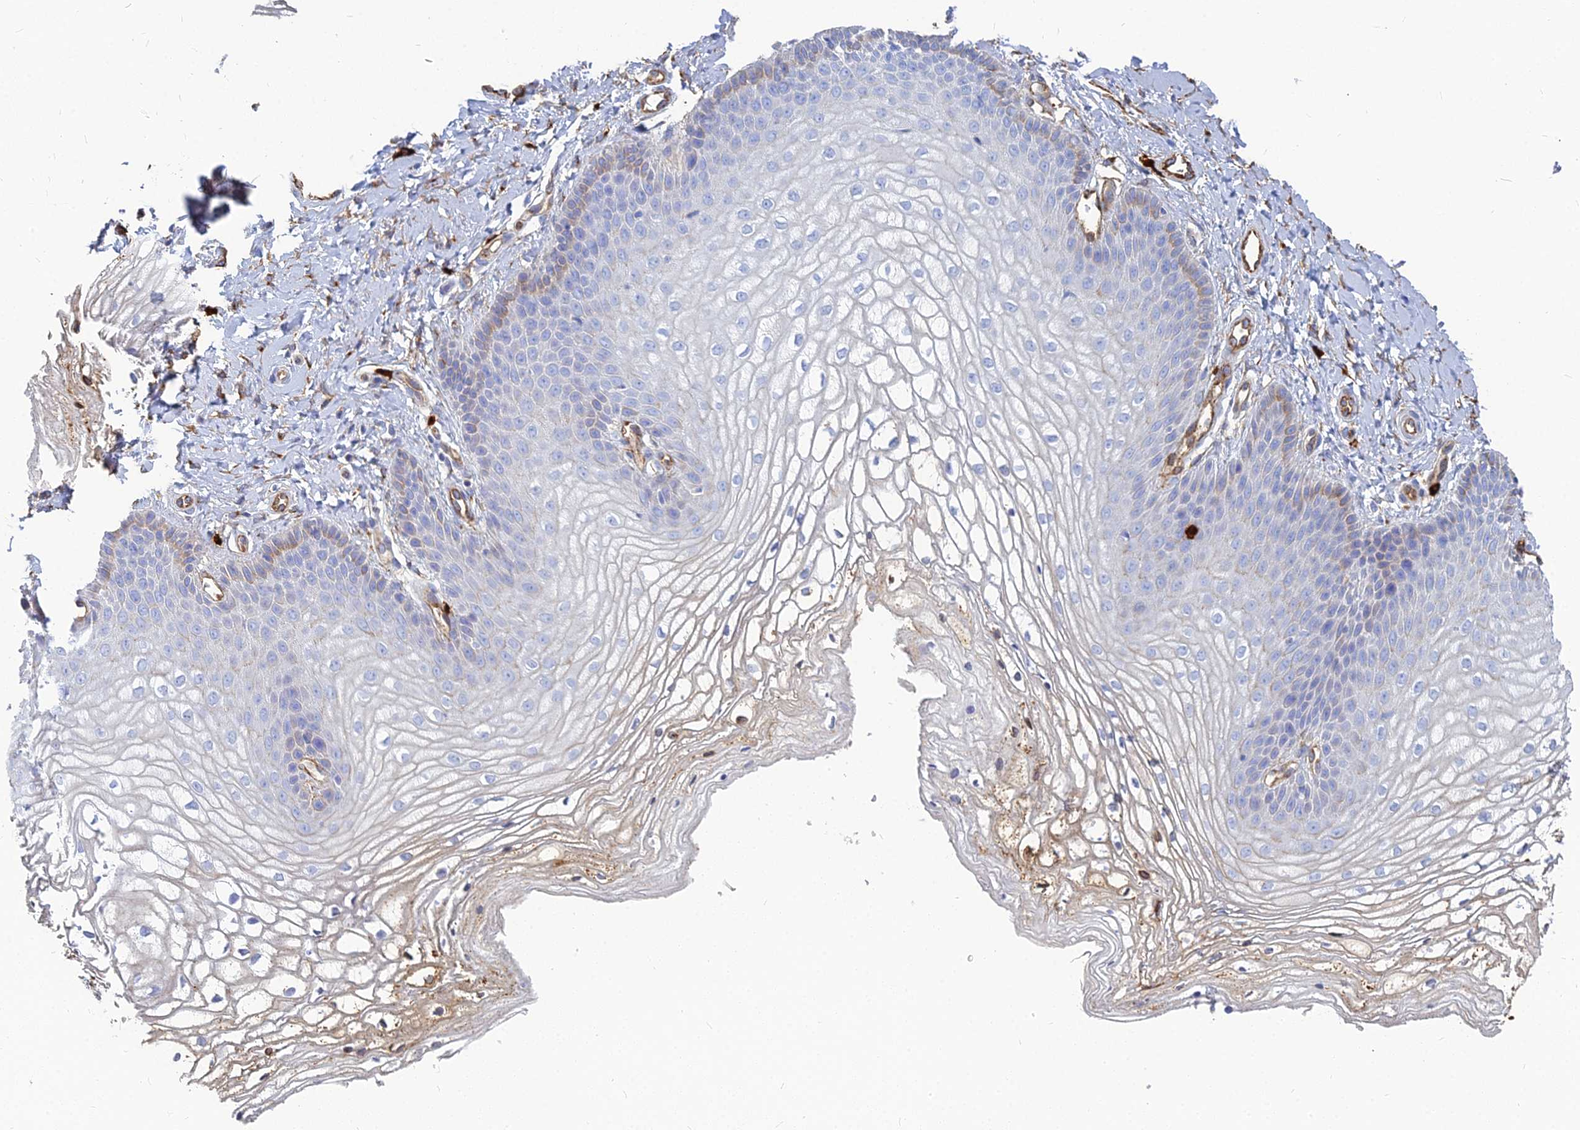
{"staining": {"intensity": "negative", "quantity": "none", "location": "none"}, "tissue": "vagina", "cell_type": "Squamous epithelial cells", "image_type": "normal", "snomed": [{"axis": "morphology", "description": "Normal tissue, NOS"}, {"axis": "topography", "description": "Vagina"}], "caption": "Histopathology image shows no significant protein positivity in squamous epithelial cells of unremarkable vagina. (Stains: DAB immunohistochemistry with hematoxylin counter stain, Microscopy: brightfield microscopy at high magnification).", "gene": "VAT1", "patient": {"sex": "female", "age": 68}}